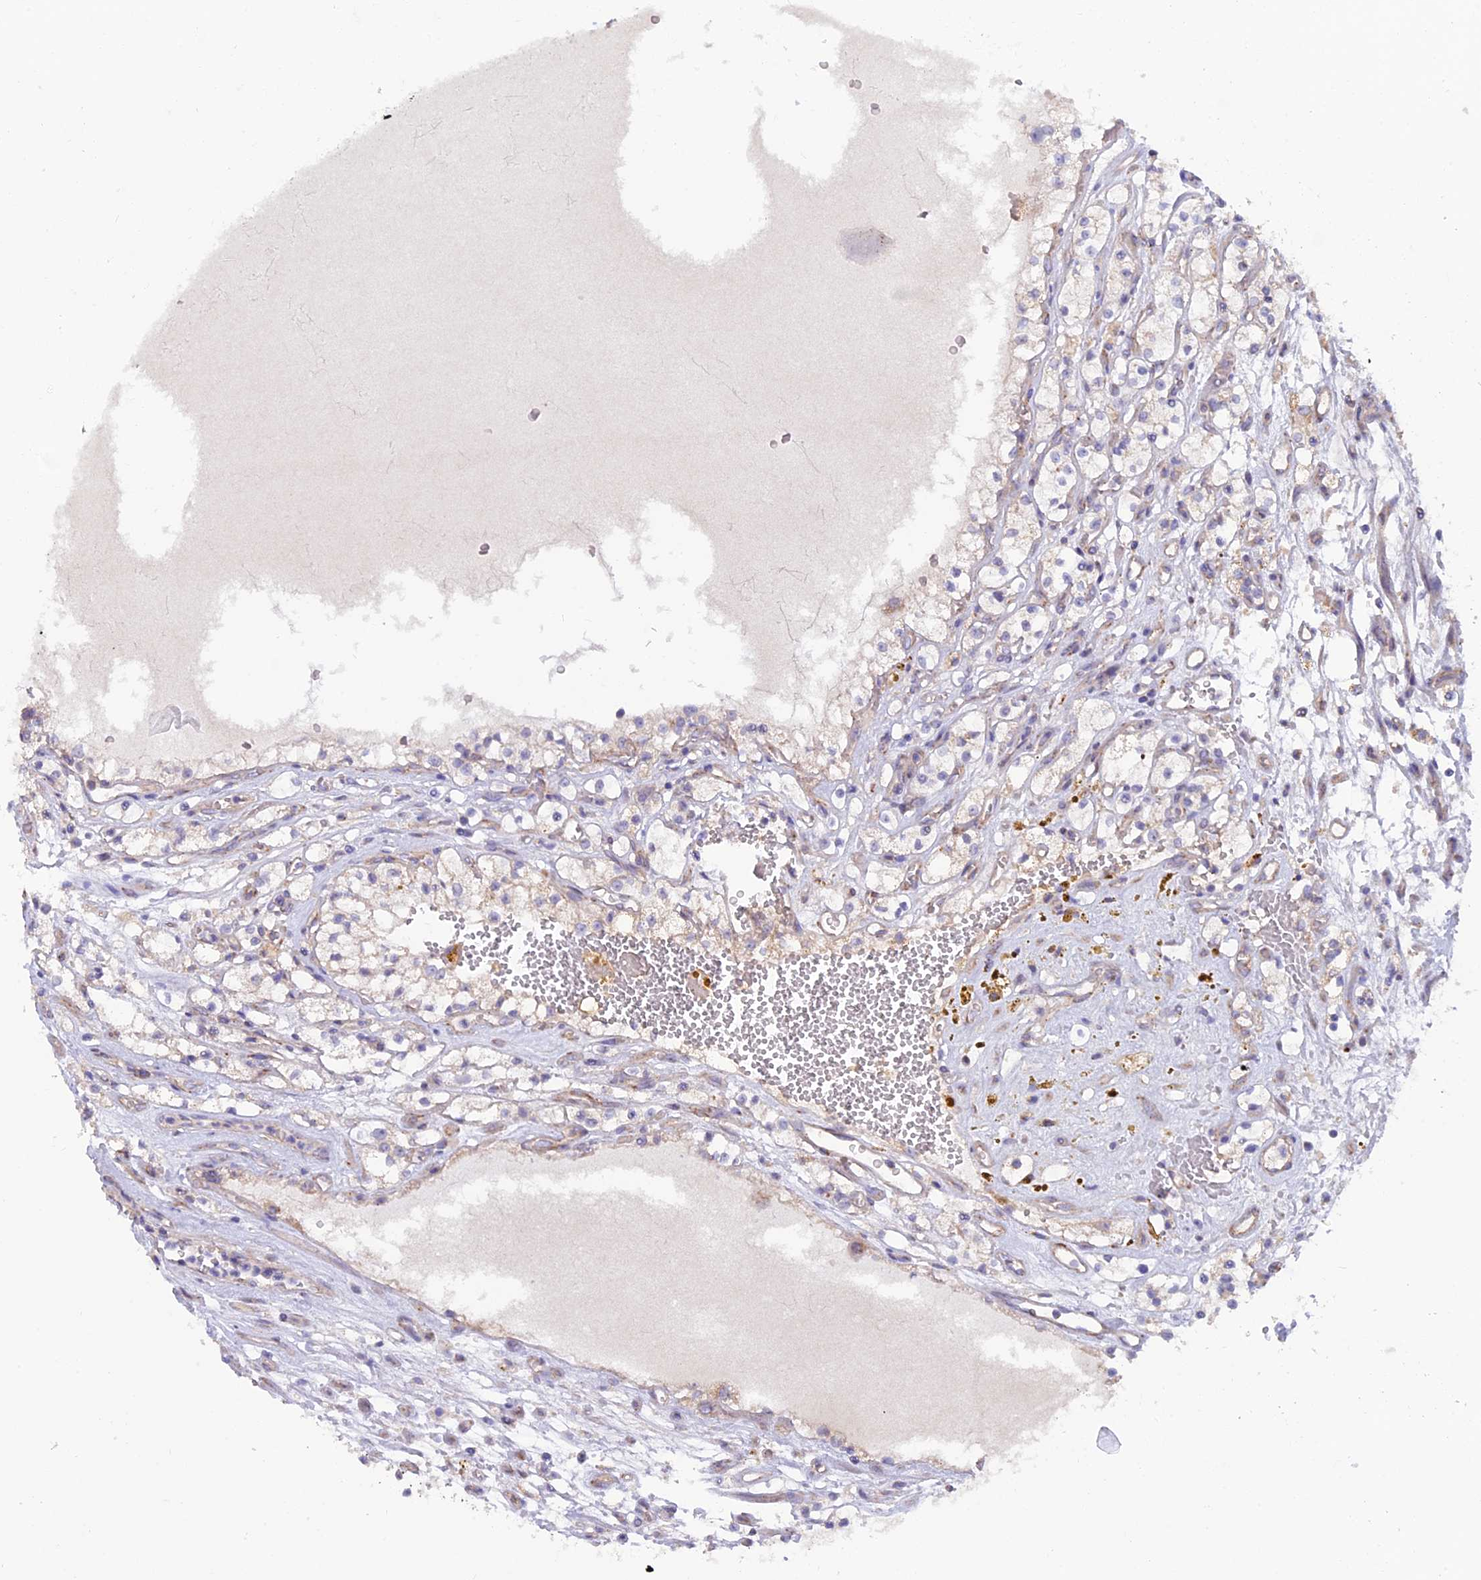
{"staining": {"intensity": "negative", "quantity": "none", "location": "none"}, "tissue": "renal cancer", "cell_type": "Tumor cells", "image_type": "cancer", "snomed": [{"axis": "morphology", "description": "Adenocarcinoma, NOS"}, {"axis": "topography", "description": "Kidney"}], "caption": "A micrograph of human renal cancer (adenocarcinoma) is negative for staining in tumor cells.", "gene": "ETFDH", "patient": {"sex": "female", "age": 69}}